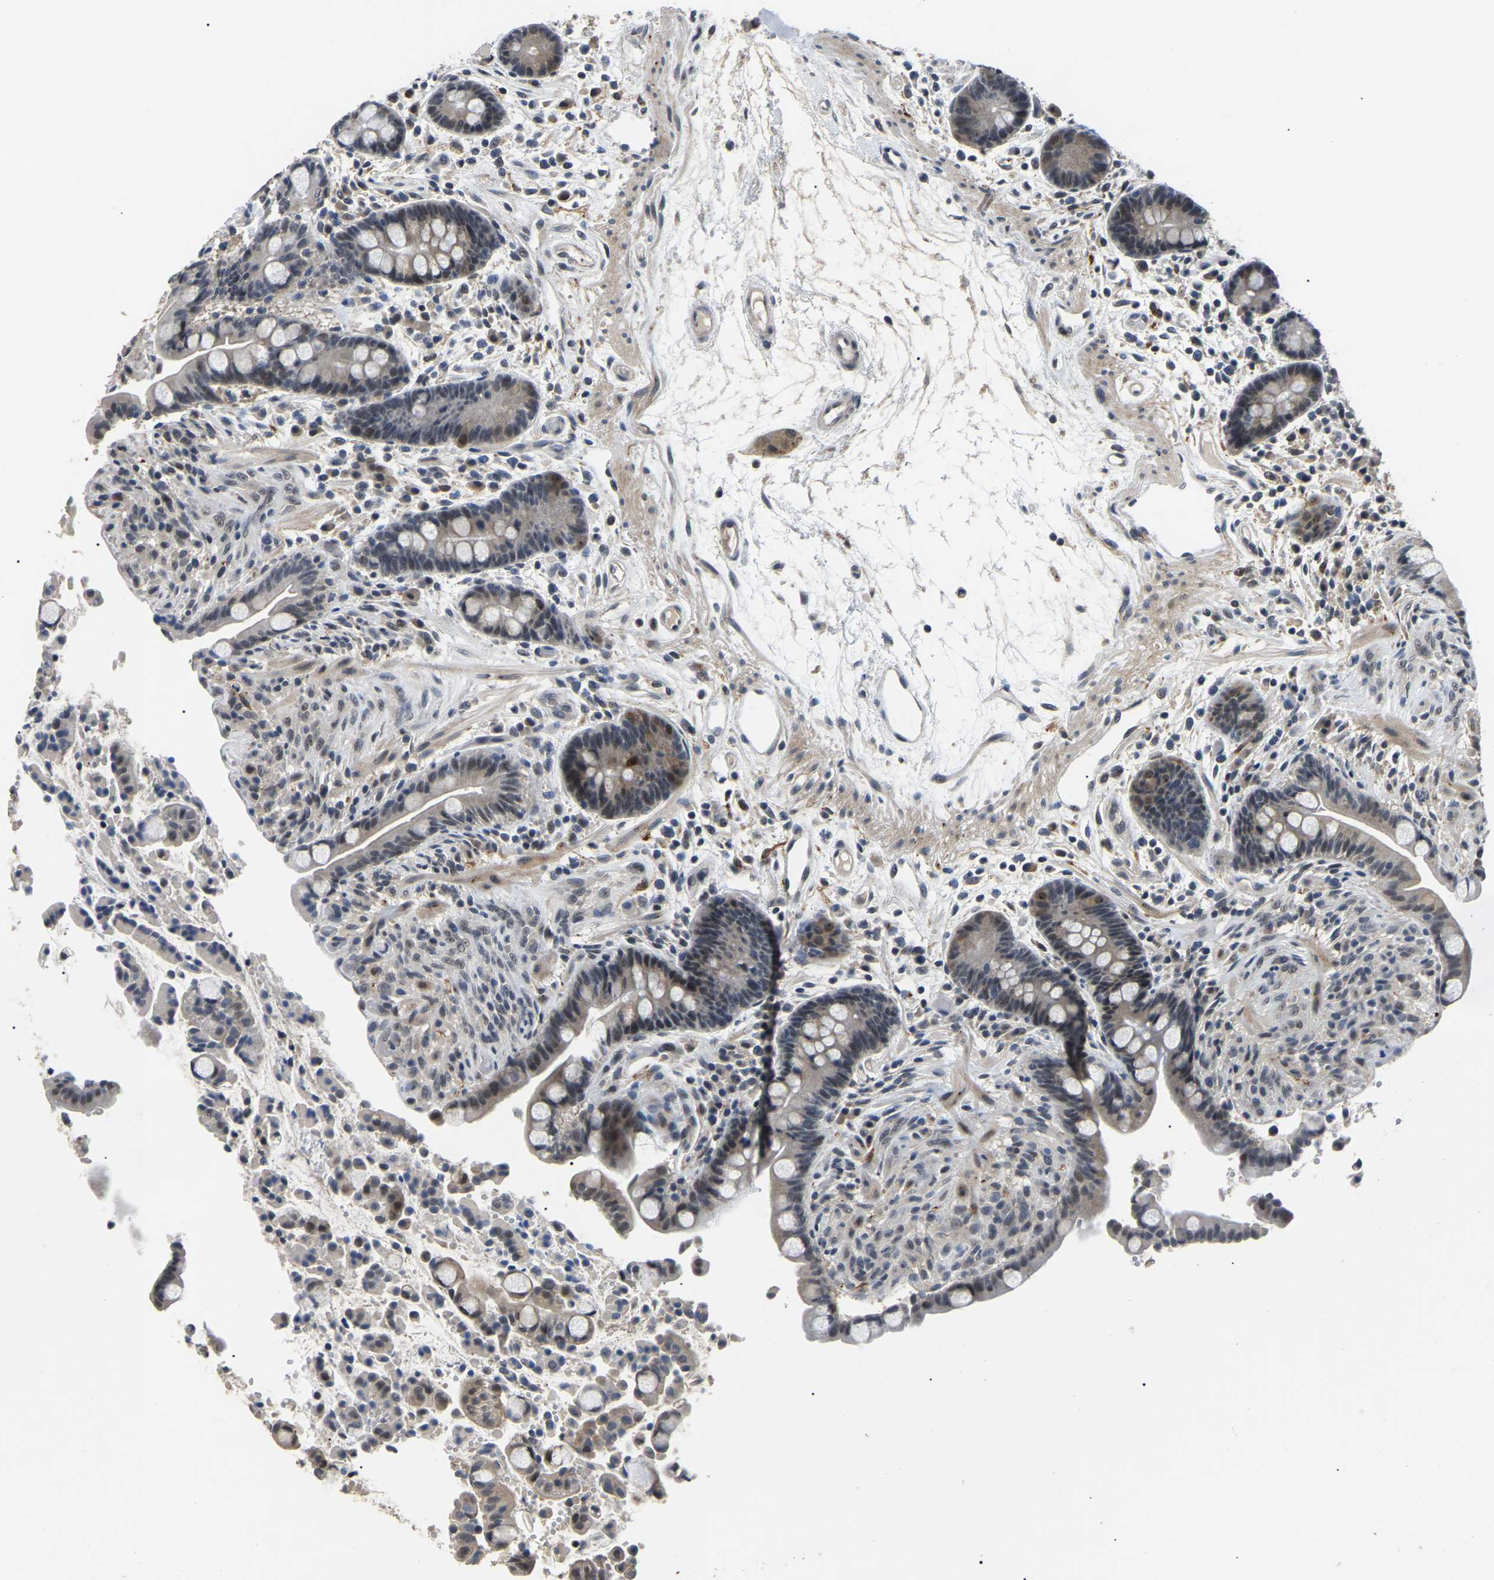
{"staining": {"intensity": "negative", "quantity": "none", "location": "none"}, "tissue": "colon", "cell_type": "Endothelial cells", "image_type": "normal", "snomed": [{"axis": "morphology", "description": "Normal tissue, NOS"}, {"axis": "topography", "description": "Colon"}], "caption": "Immunohistochemical staining of unremarkable human colon reveals no significant expression in endothelial cells. (Brightfield microscopy of DAB IHC at high magnification).", "gene": "PPM1E", "patient": {"sex": "male", "age": 73}}